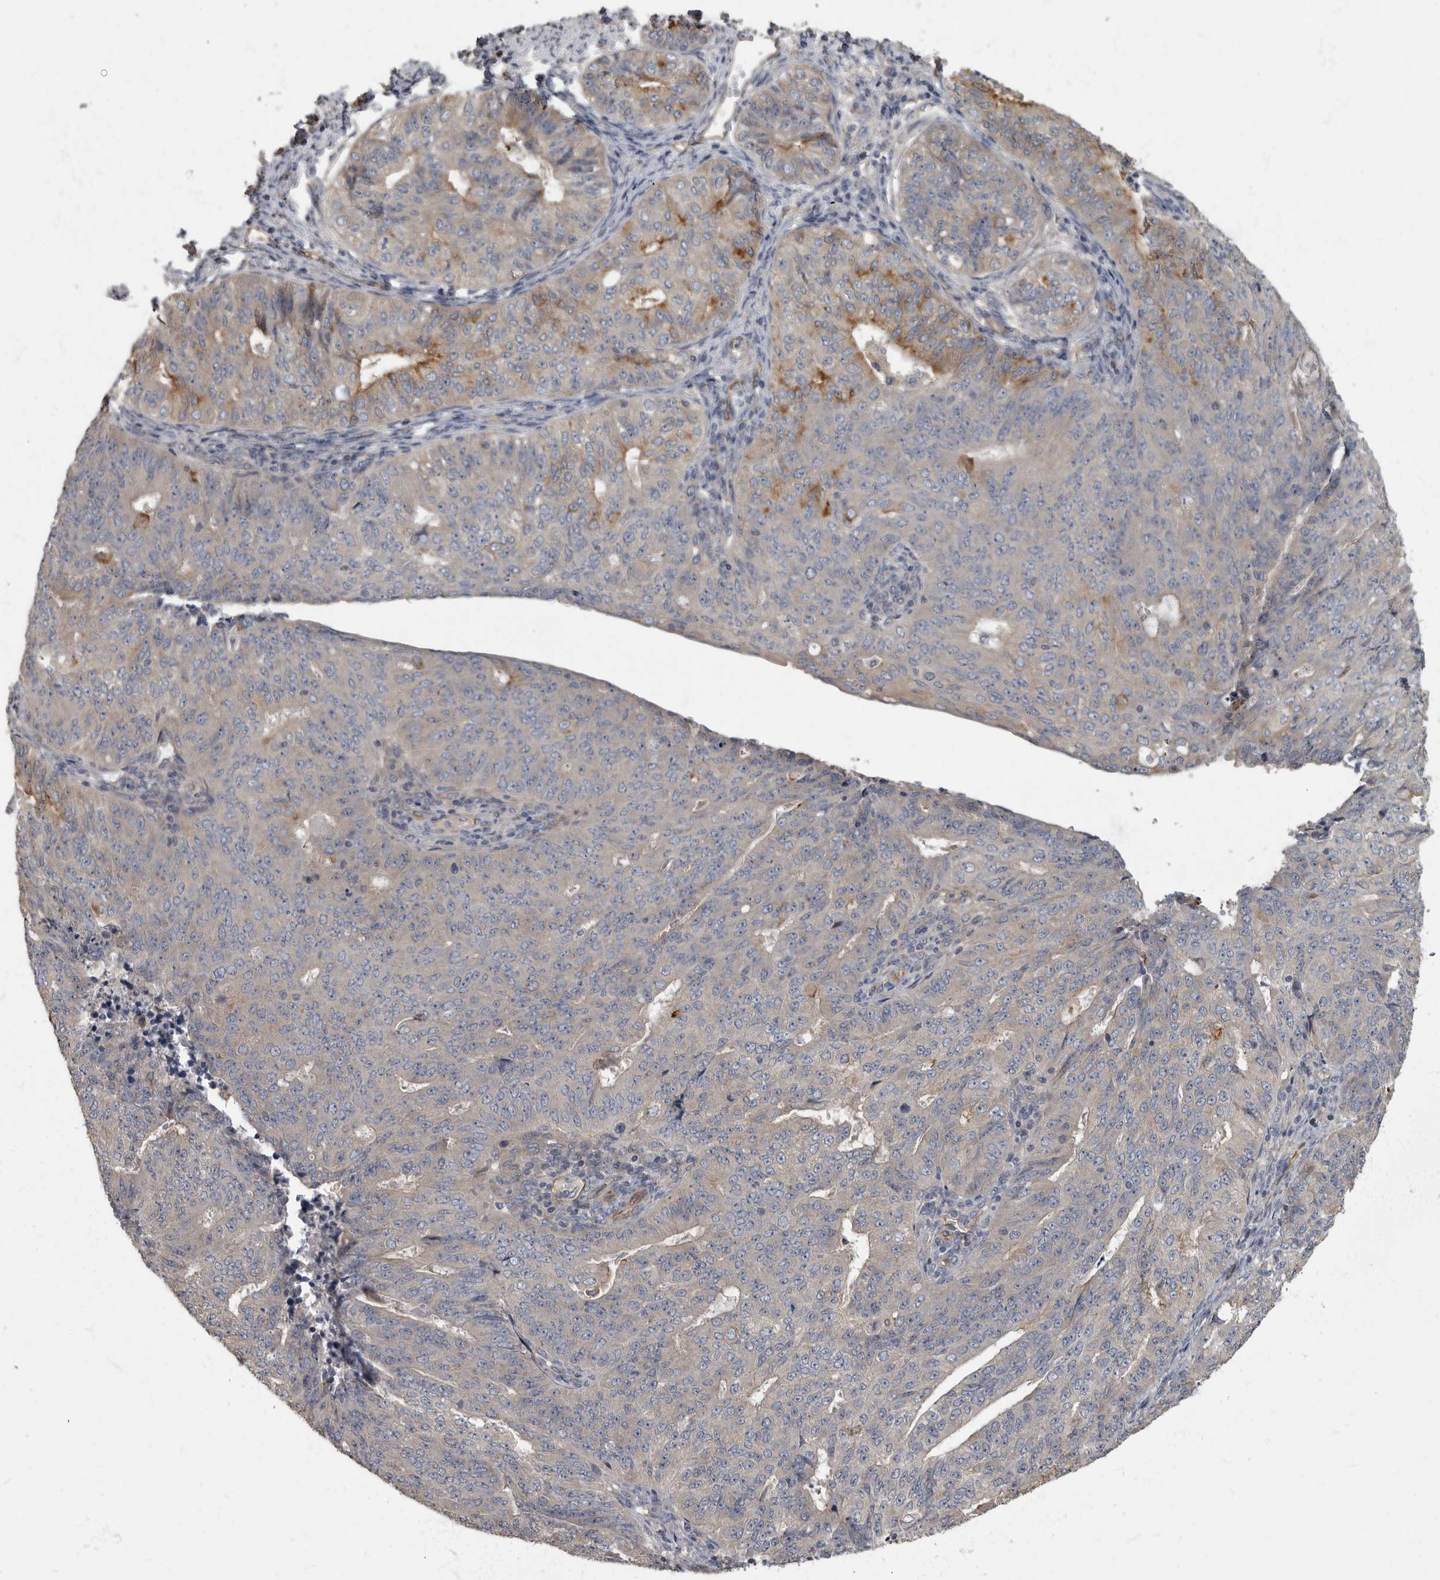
{"staining": {"intensity": "weak", "quantity": "<25%", "location": "cytoplasmic/membranous"}, "tissue": "endometrial cancer", "cell_type": "Tumor cells", "image_type": "cancer", "snomed": [{"axis": "morphology", "description": "Adenocarcinoma, NOS"}, {"axis": "topography", "description": "Endometrium"}], "caption": "An image of endometrial cancer (adenocarcinoma) stained for a protein reveals no brown staining in tumor cells.", "gene": "PDK1", "patient": {"sex": "female", "age": 32}}